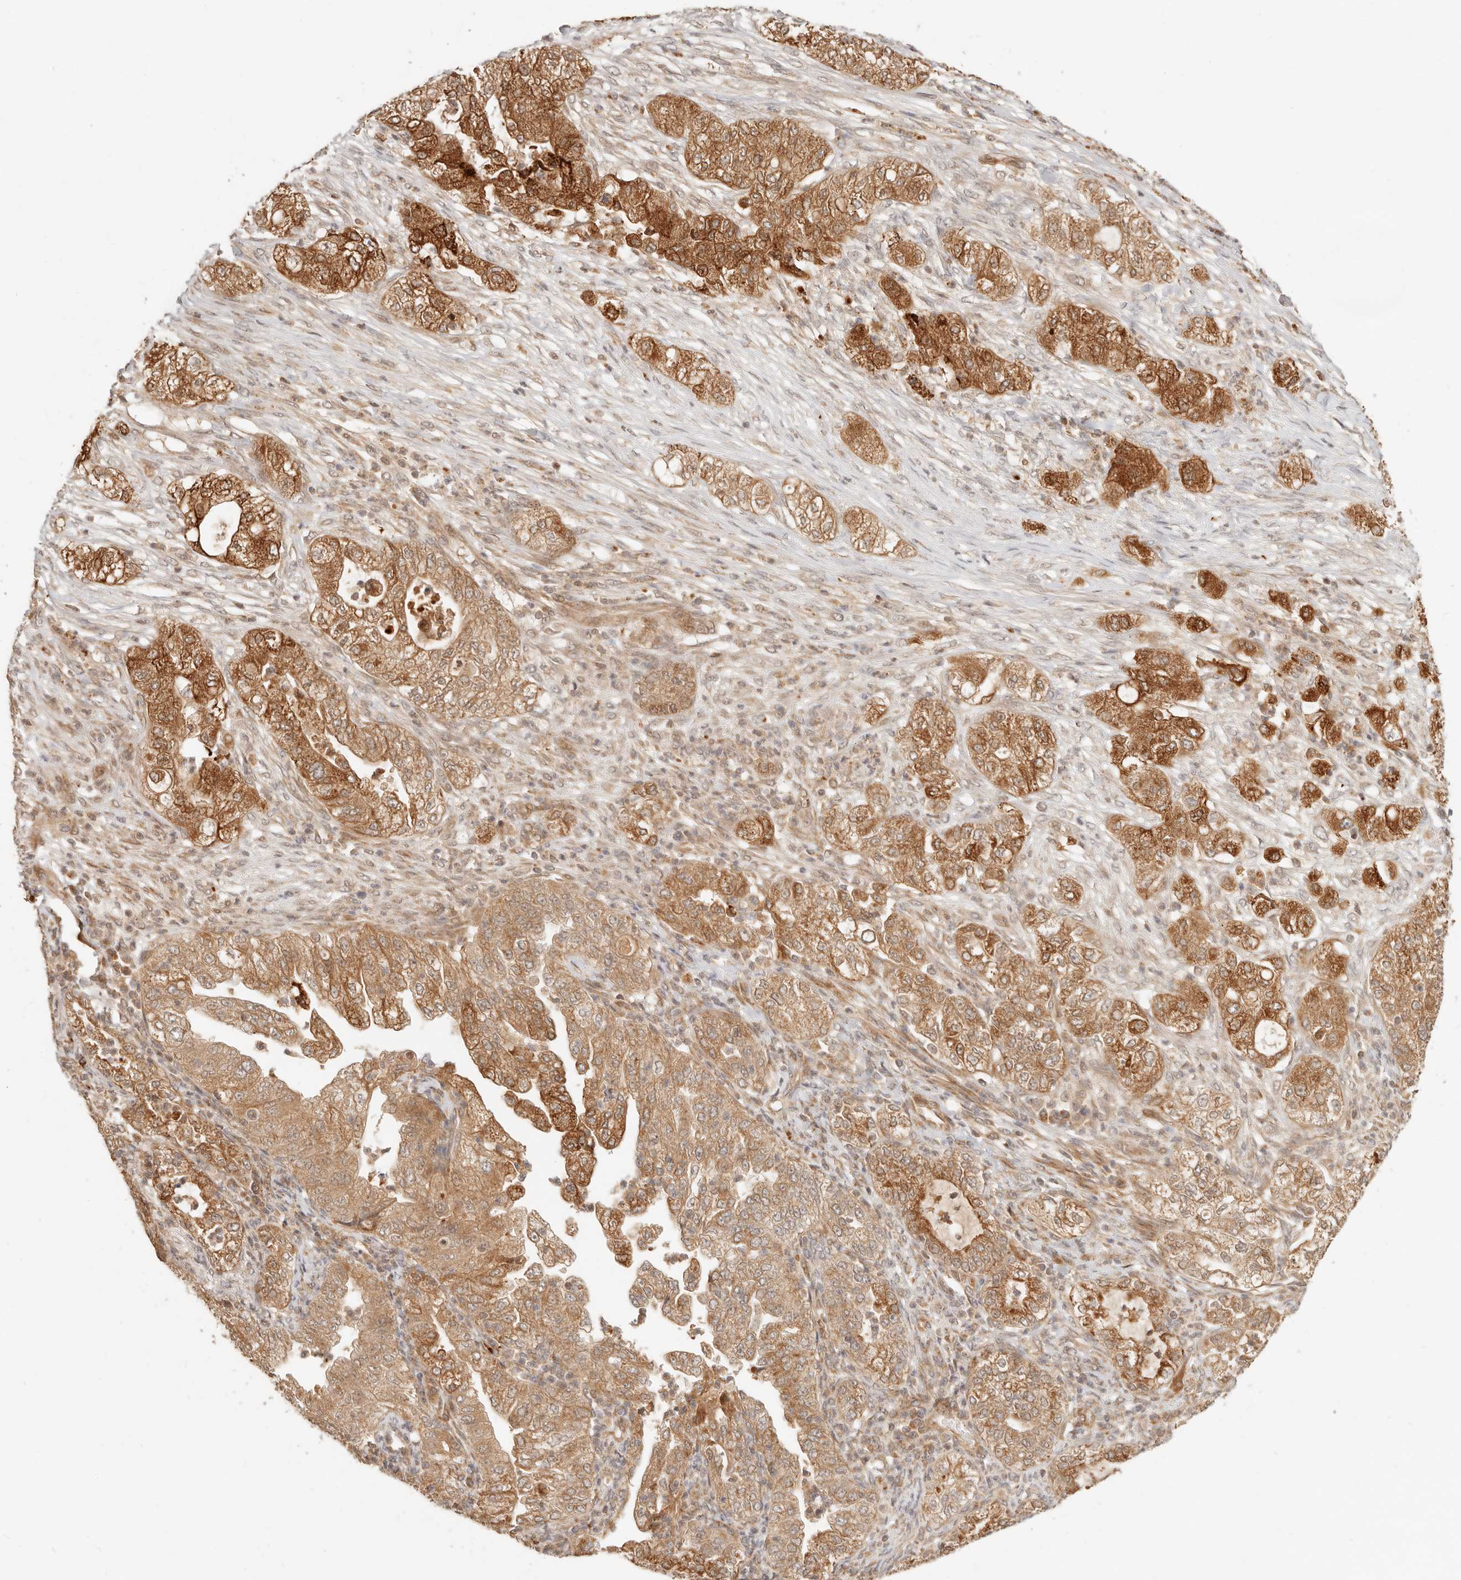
{"staining": {"intensity": "moderate", "quantity": ">75%", "location": "cytoplasmic/membranous"}, "tissue": "pancreatic cancer", "cell_type": "Tumor cells", "image_type": "cancer", "snomed": [{"axis": "morphology", "description": "Adenocarcinoma, NOS"}, {"axis": "topography", "description": "Pancreas"}], "caption": "An image of pancreatic adenocarcinoma stained for a protein reveals moderate cytoplasmic/membranous brown staining in tumor cells. (Stains: DAB in brown, nuclei in blue, Microscopy: brightfield microscopy at high magnification).", "gene": "BAALC", "patient": {"sex": "female", "age": 78}}